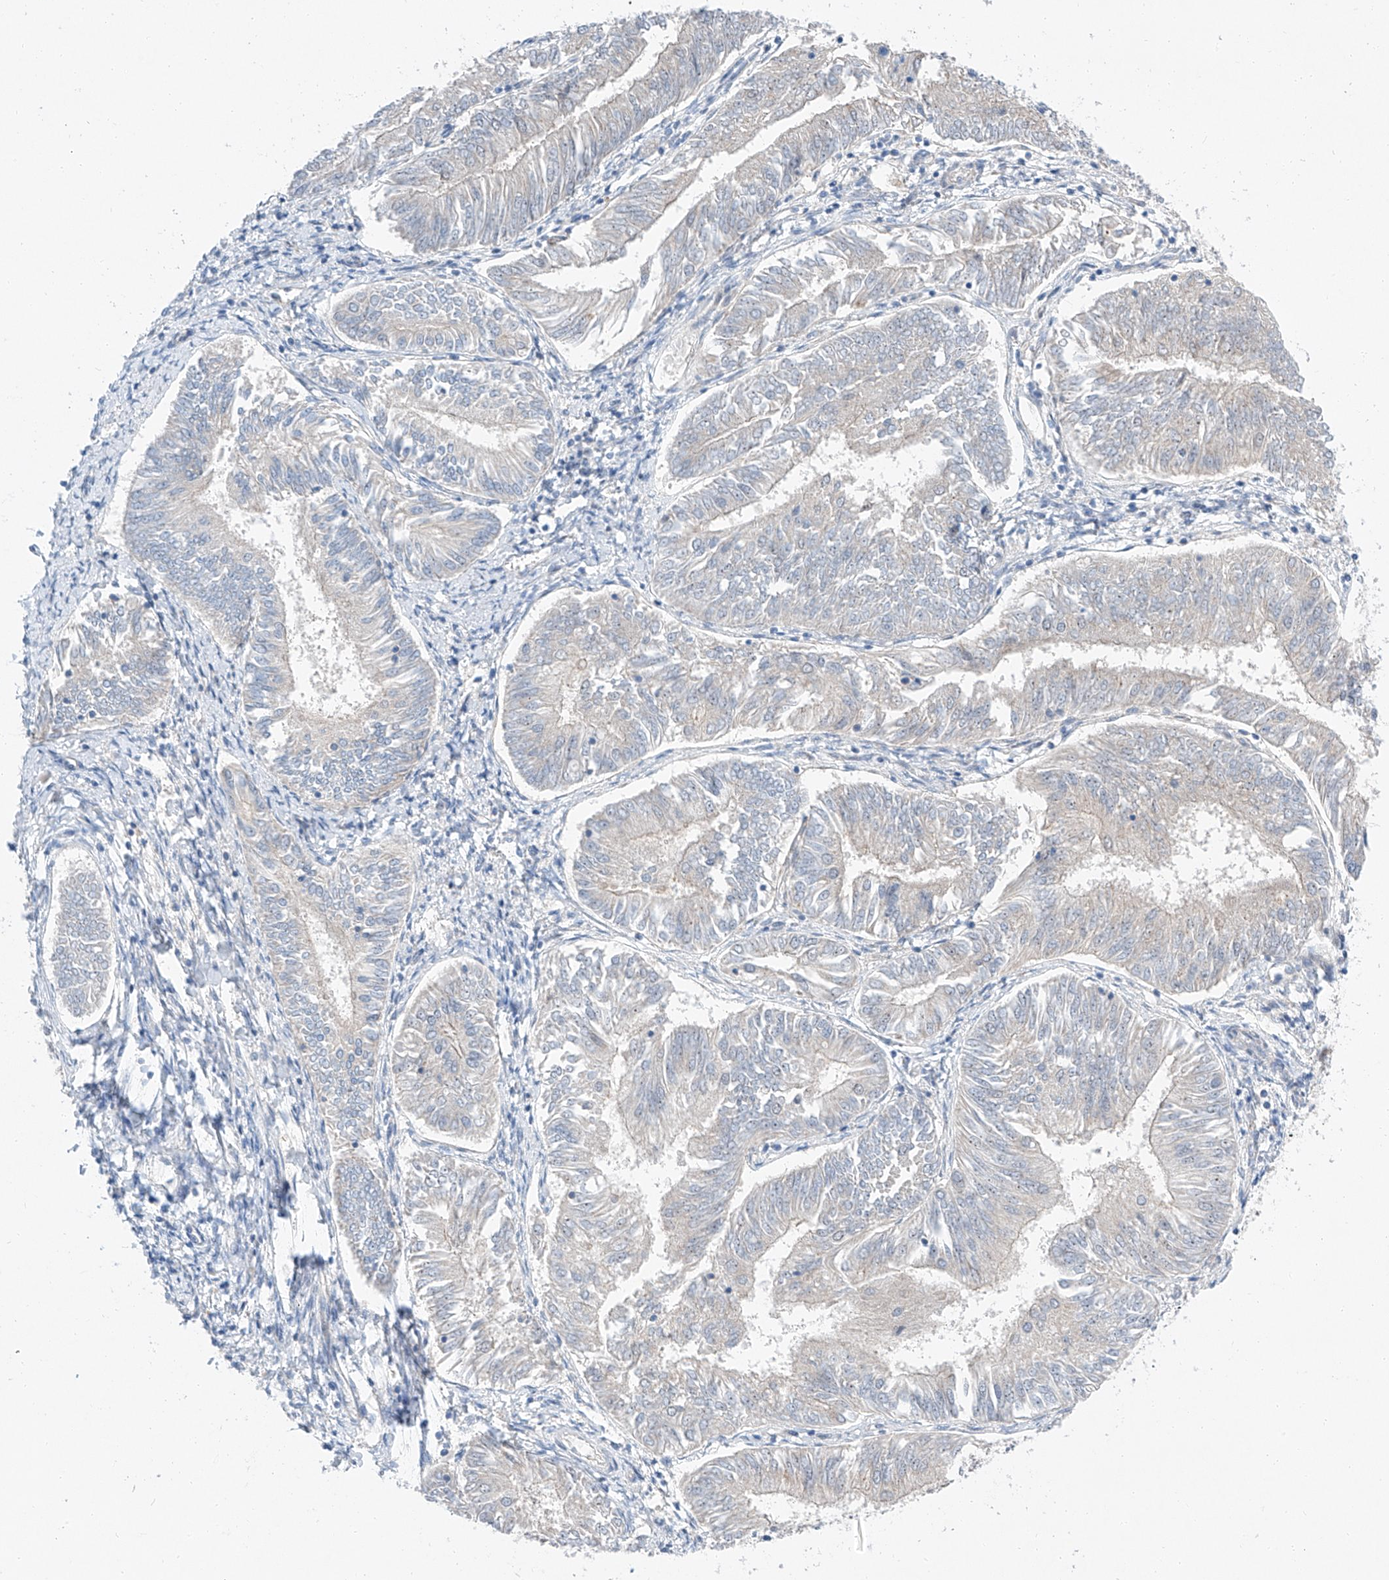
{"staining": {"intensity": "negative", "quantity": "none", "location": "none"}, "tissue": "endometrial cancer", "cell_type": "Tumor cells", "image_type": "cancer", "snomed": [{"axis": "morphology", "description": "Adenocarcinoma, NOS"}, {"axis": "topography", "description": "Endometrium"}], "caption": "The IHC photomicrograph has no significant positivity in tumor cells of adenocarcinoma (endometrial) tissue.", "gene": "CLDND1", "patient": {"sex": "female", "age": 58}}